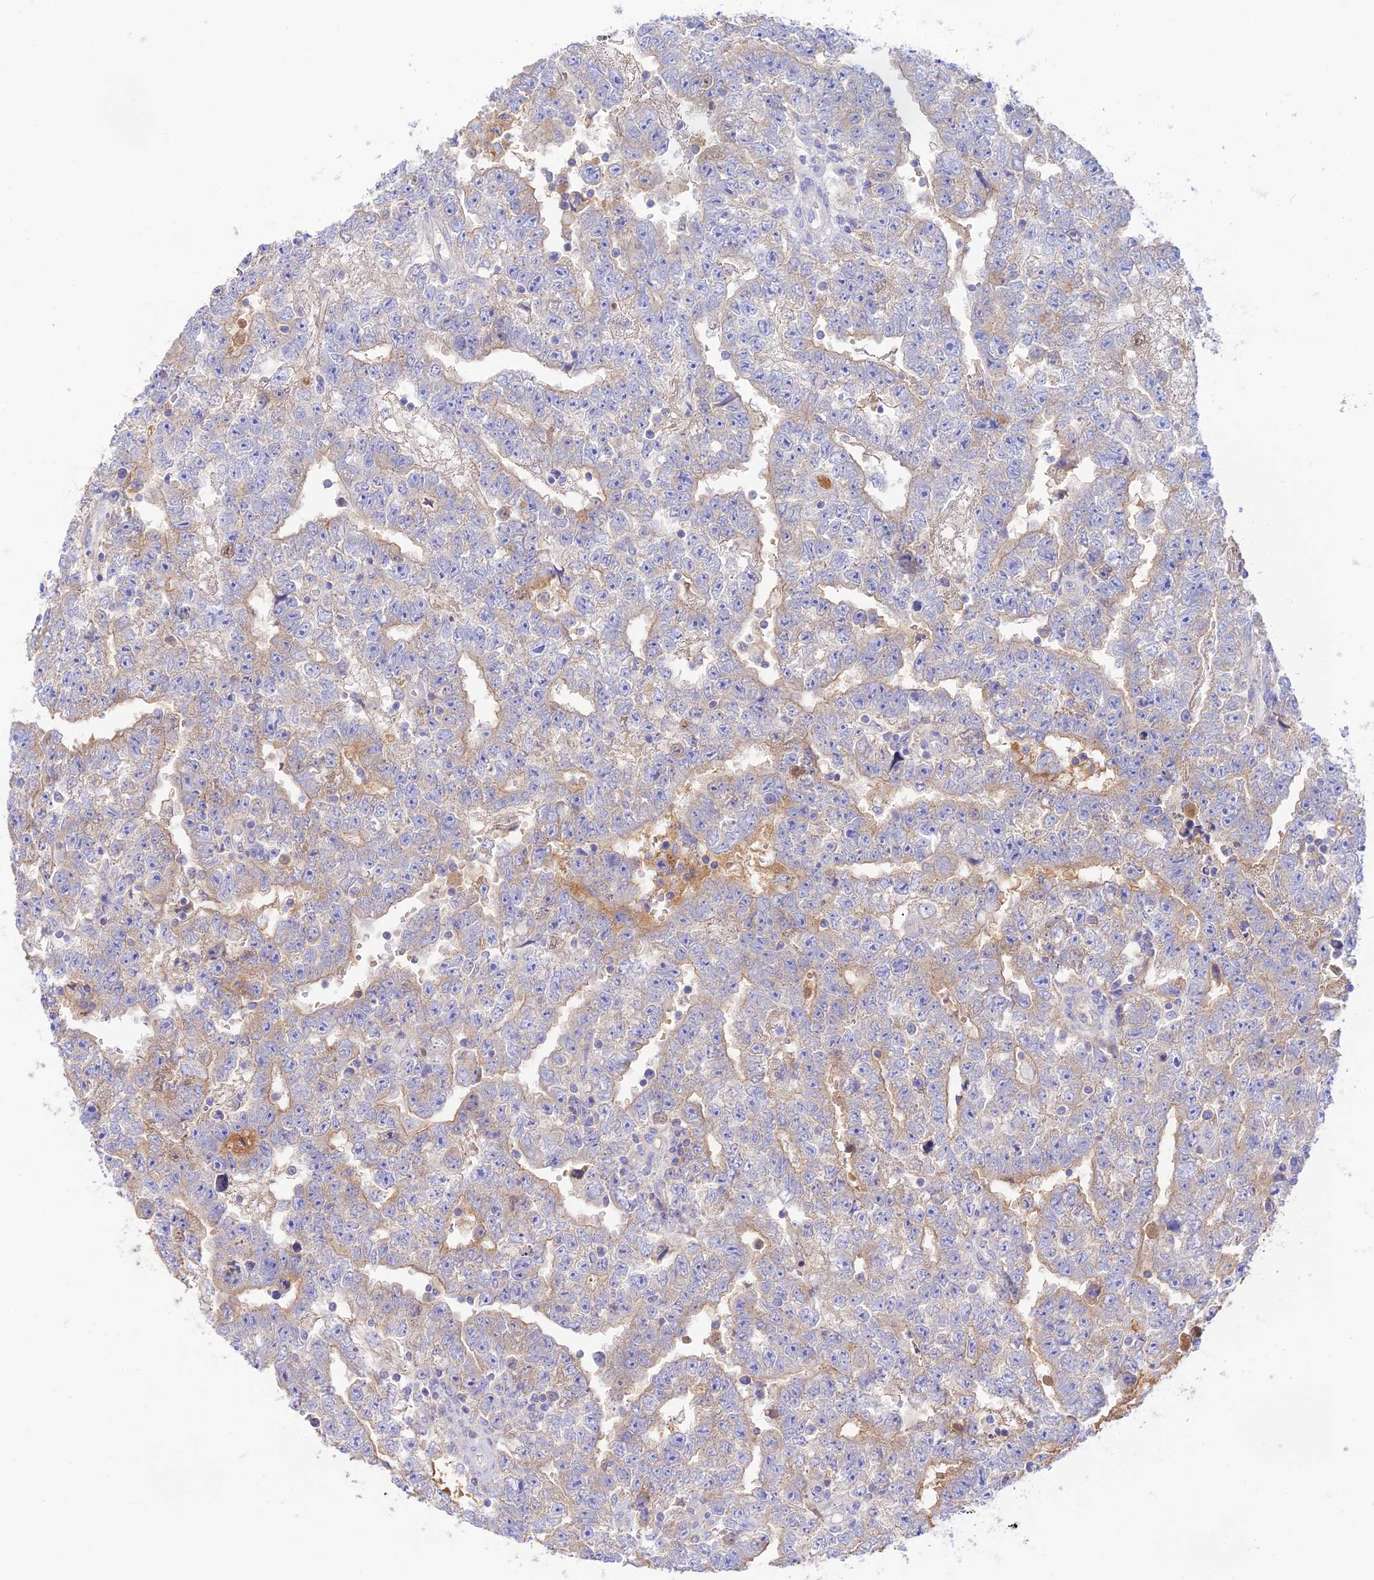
{"staining": {"intensity": "weak", "quantity": "25%-75%", "location": "cytoplasmic/membranous"}, "tissue": "testis cancer", "cell_type": "Tumor cells", "image_type": "cancer", "snomed": [{"axis": "morphology", "description": "Carcinoma, Embryonal, NOS"}, {"axis": "topography", "description": "Testis"}], "caption": "Weak cytoplasmic/membranous protein expression is seen in about 25%-75% of tumor cells in testis cancer (embryonal carcinoma).", "gene": "NLRP9", "patient": {"sex": "male", "age": 25}}